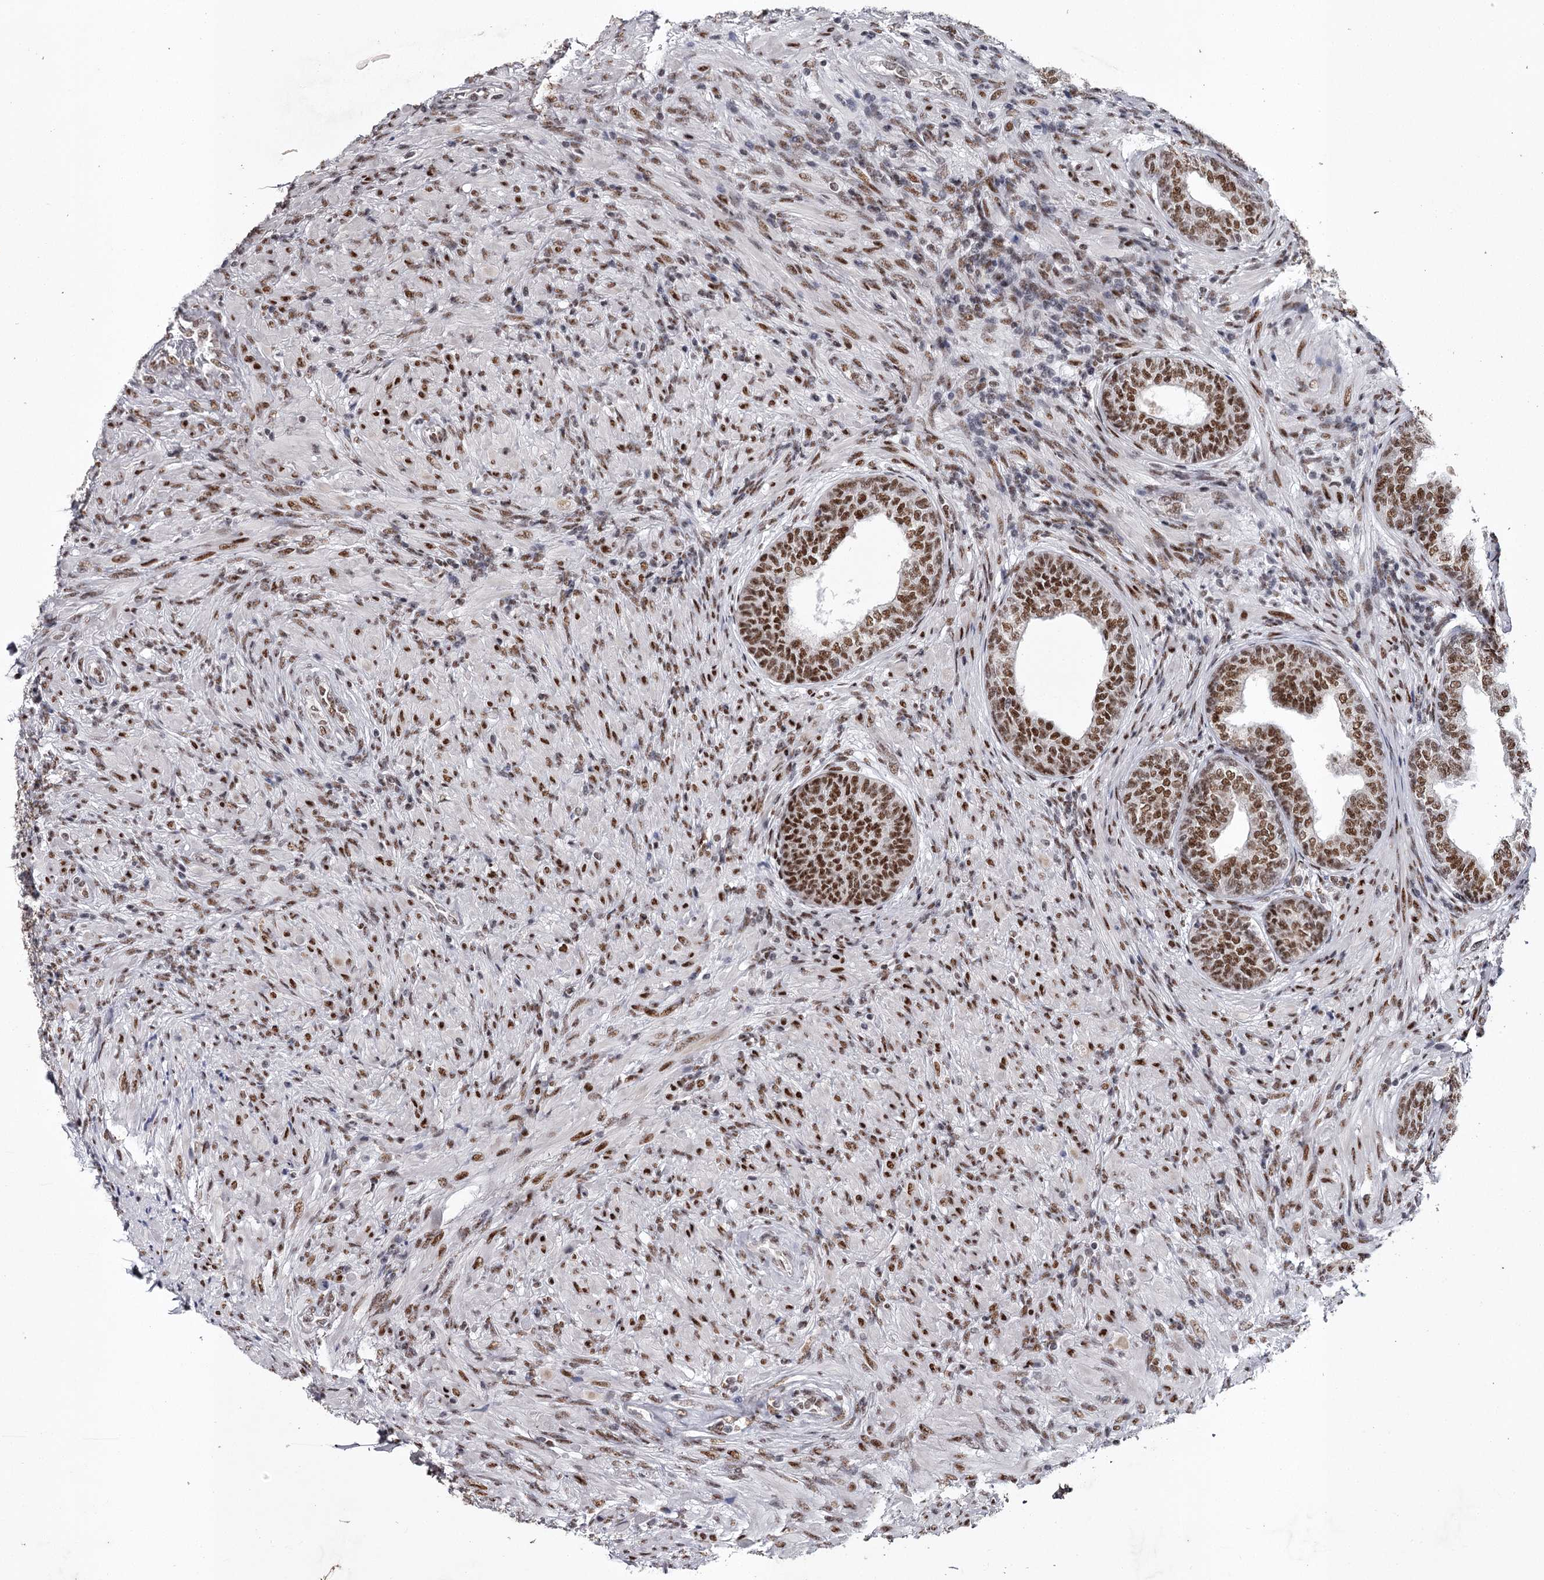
{"staining": {"intensity": "moderate", "quantity": ">75%", "location": "nuclear"}, "tissue": "prostate", "cell_type": "Glandular cells", "image_type": "normal", "snomed": [{"axis": "morphology", "description": "Normal tissue, NOS"}, {"axis": "topography", "description": "Prostate"}], "caption": "Prostate was stained to show a protein in brown. There is medium levels of moderate nuclear staining in approximately >75% of glandular cells.", "gene": "PSPC1", "patient": {"sex": "male", "age": 76}}